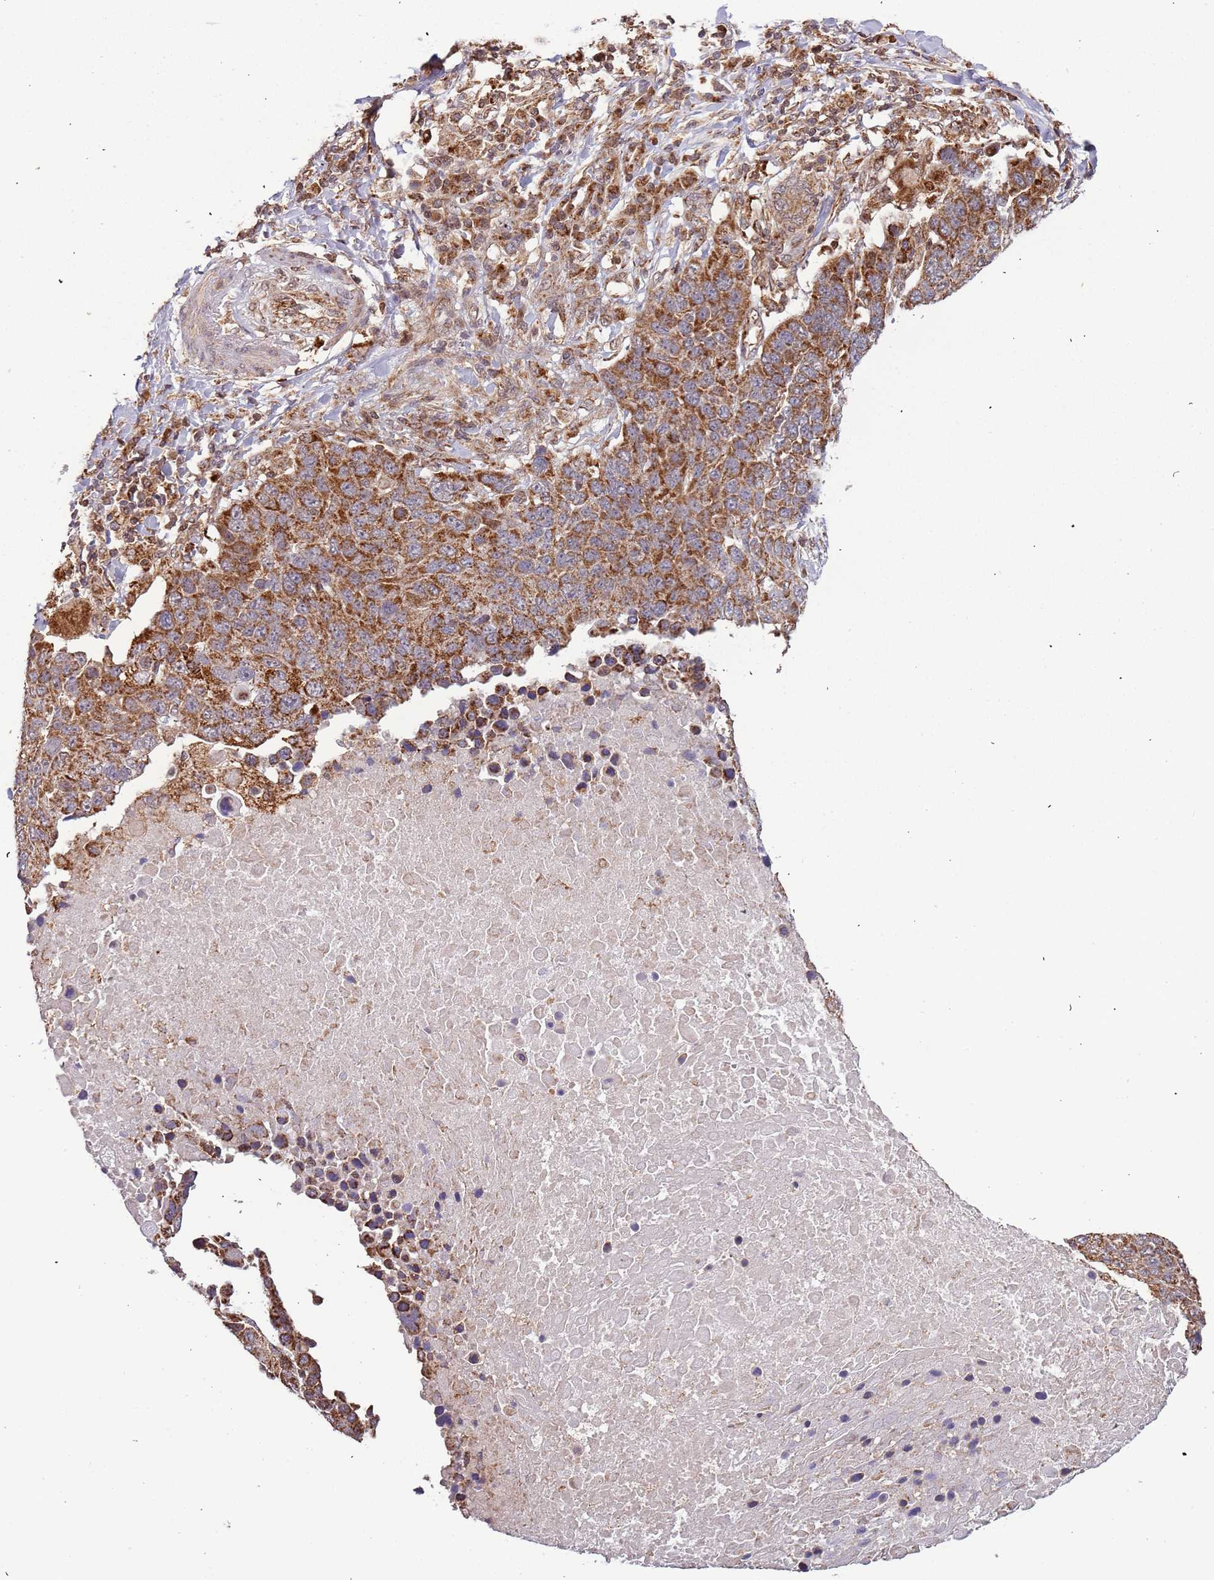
{"staining": {"intensity": "strong", "quantity": ">75%", "location": "cytoplasmic/membranous"}, "tissue": "lung cancer", "cell_type": "Tumor cells", "image_type": "cancer", "snomed": [{"axis": "morphology", "description": "Normal tissue, NOS"}, {"axis": "morphology", "description": "Squamous cell carcinoma, NOS"}, {"axis": "topography", "description": "Lymph node"}, {"axis": "topography", "description": "Lung"}], "caption": "Human lung cancer stained with a brown dye demonstrates strong cytoplasmic/membranous positive staining in about >75% of tumor cells.", "gene": "IL17RD", "patient": {"sex": "male", "age": 66}}